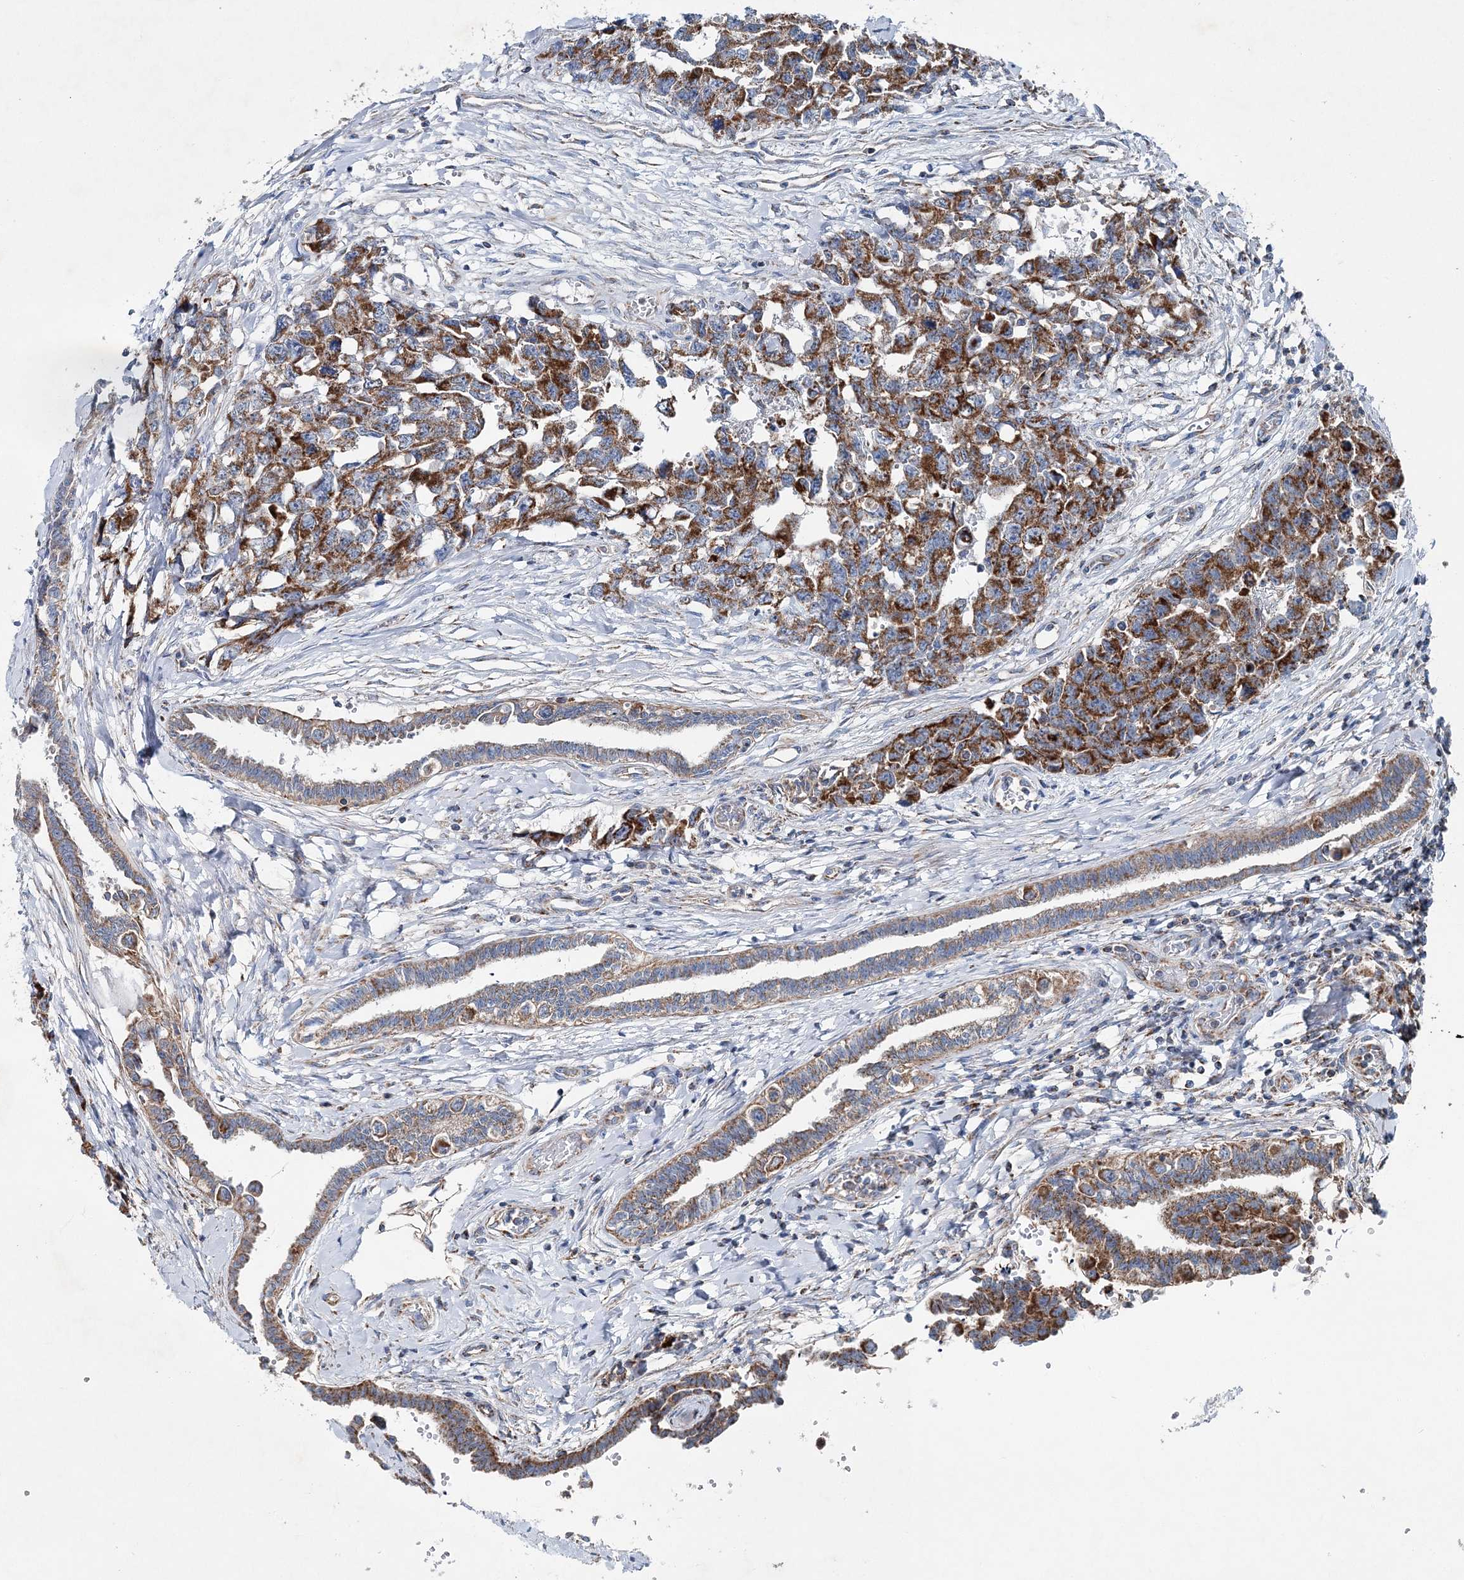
{"staining": {"intensity": "strong", "quantity": ">75%", "location": "cytoplasmic/membranous"}, "tissue": "testis cancer", "cell_type": "Tumor cells", "image_type": "cancer", "snomed": [{"axis": "morphology", "description": "Carcinoma, Embryonal, NOS"}, {"axis": "topography", "description": "Testis"}], "caption": "Strong cytoplasmic/membranous protein positivity is present in approximately >75% of tumor cells in embryonal carcinoma (testis). Using DAB (brown) and hematoxylin (blue) stains, captured at high magnification using brightfield microscopy.", "gene": "SPAG16", "patient": {"sex": "male", "age": 31}}